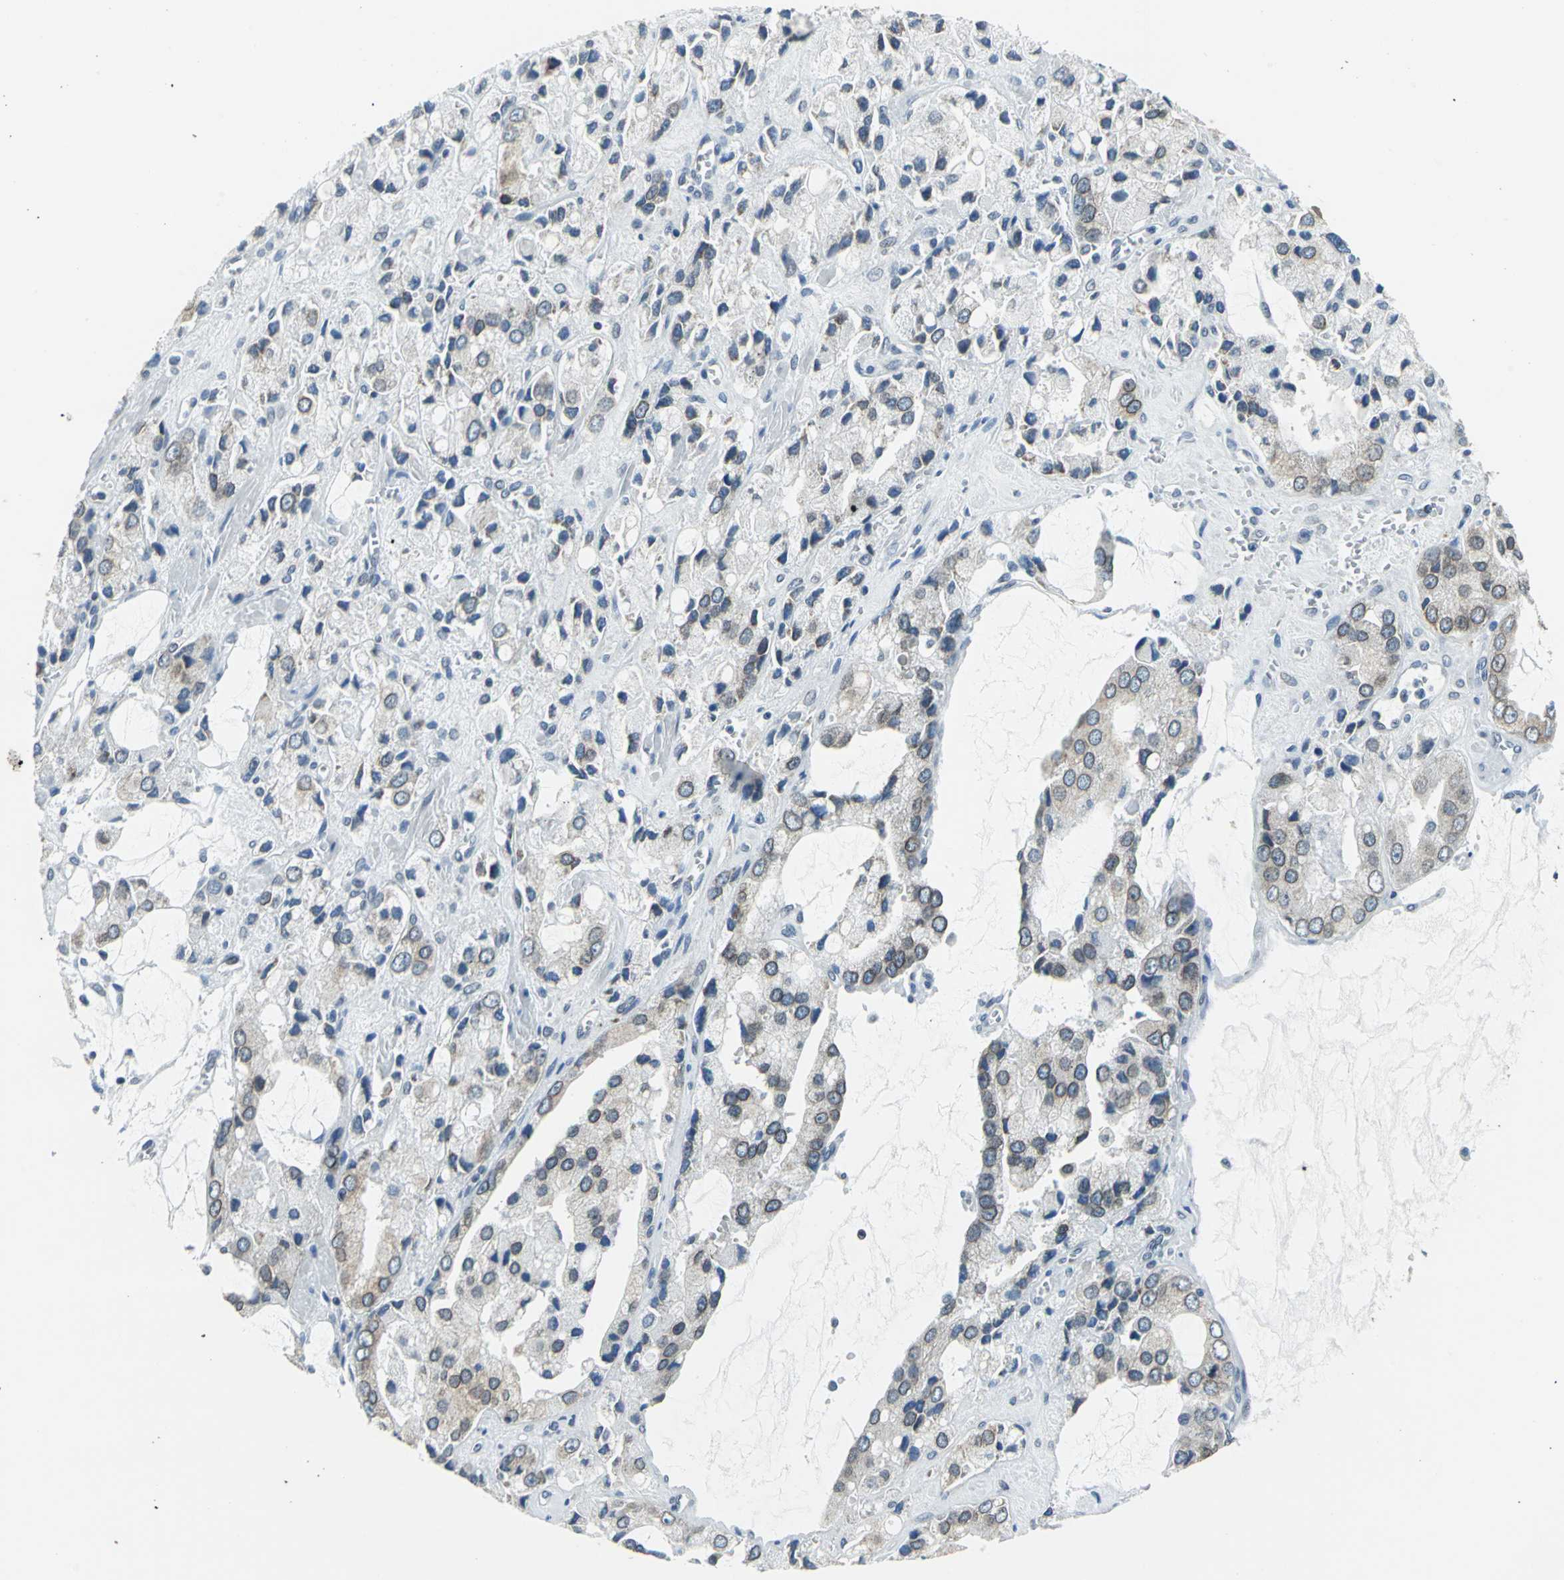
{"staining": {"intensity": "weak", "quantity": "25%-75%", "location": "cytoplasmic/membranous,nuclear"}, "tissue": "prostate cancer", "cell_type": "Tumor cells", "image_type": "cancer", "snomed": [{"axis": "morphology", "description": "Adenocarcinoma, High grade"}, {"axis": "topography", "description": "Prostate"}], "caption": "Tumor cells display low levels of weak cytoplasmic/membranous and nuclear positivity in about 25%-75% of cells in adenocarcinoma (high-grade) (prostate).", "gene": "SNUPN", "patient": {"sex": "male", "age": 67}}